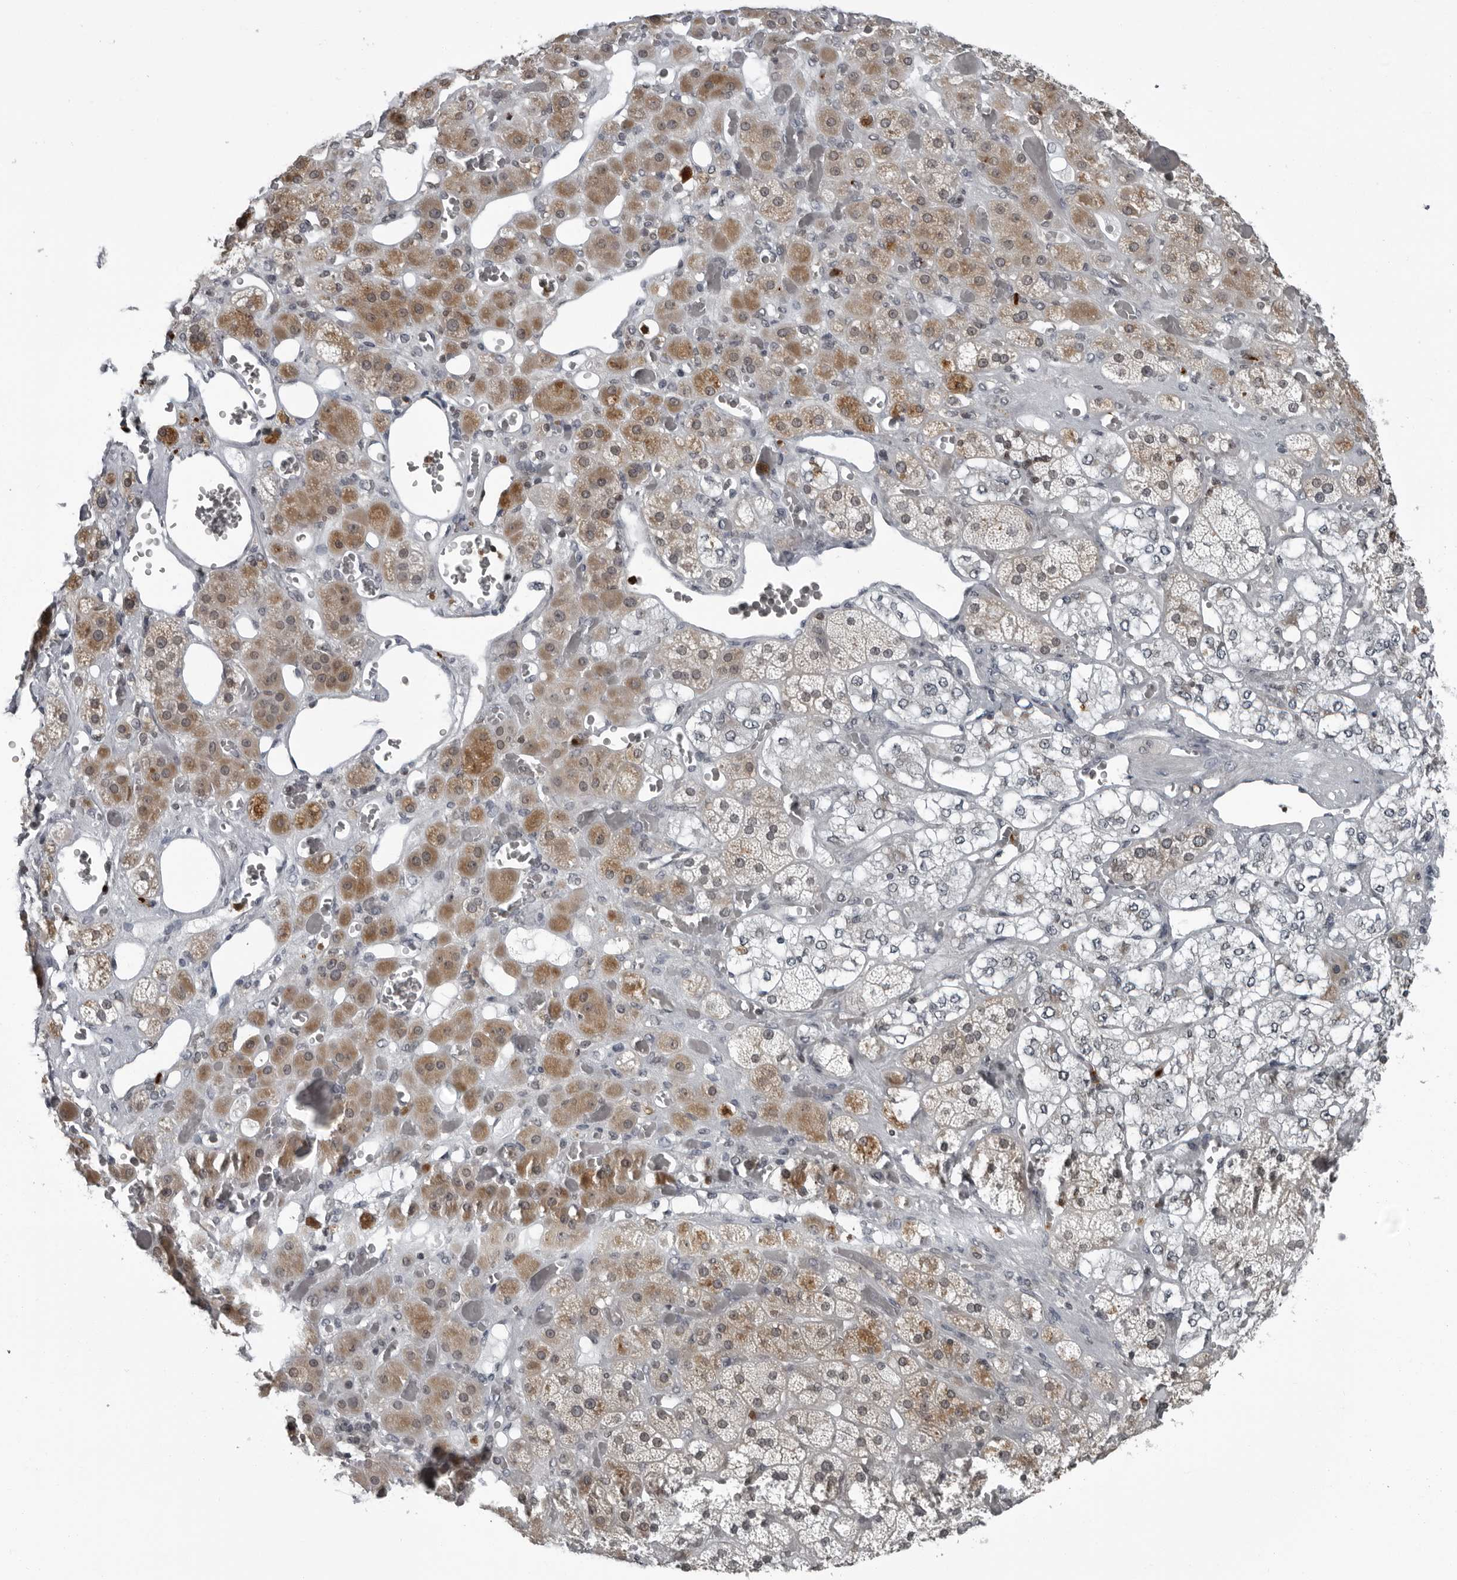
{"staining": {"intensity": "moderate", "quantity": "25%-75%", "location": "cytoplasmic/membranous,nuclear"}, "tissue": "adrenal gland", "cell_type": "Glandular cells", "image_type": "normal", "snomed": [{"axis": "morphology", "description": "Normal tissue, NOS"}, {"axis": "topography", "description": "Adrenal gland"}], "caption": "A high-resolution image shows immunohistochemistry staining of normal adrenal gland, which displays moderate cytoplasmic/membranous,nuclear positivity in about 25%-75% of glandular cells. Using DAB (brown) and hematoxylin (blue) stains, captured at high magnification using brightfield microscopy.", "gene": "RTCA", "patient": {"sex": "male", "age": 57}}